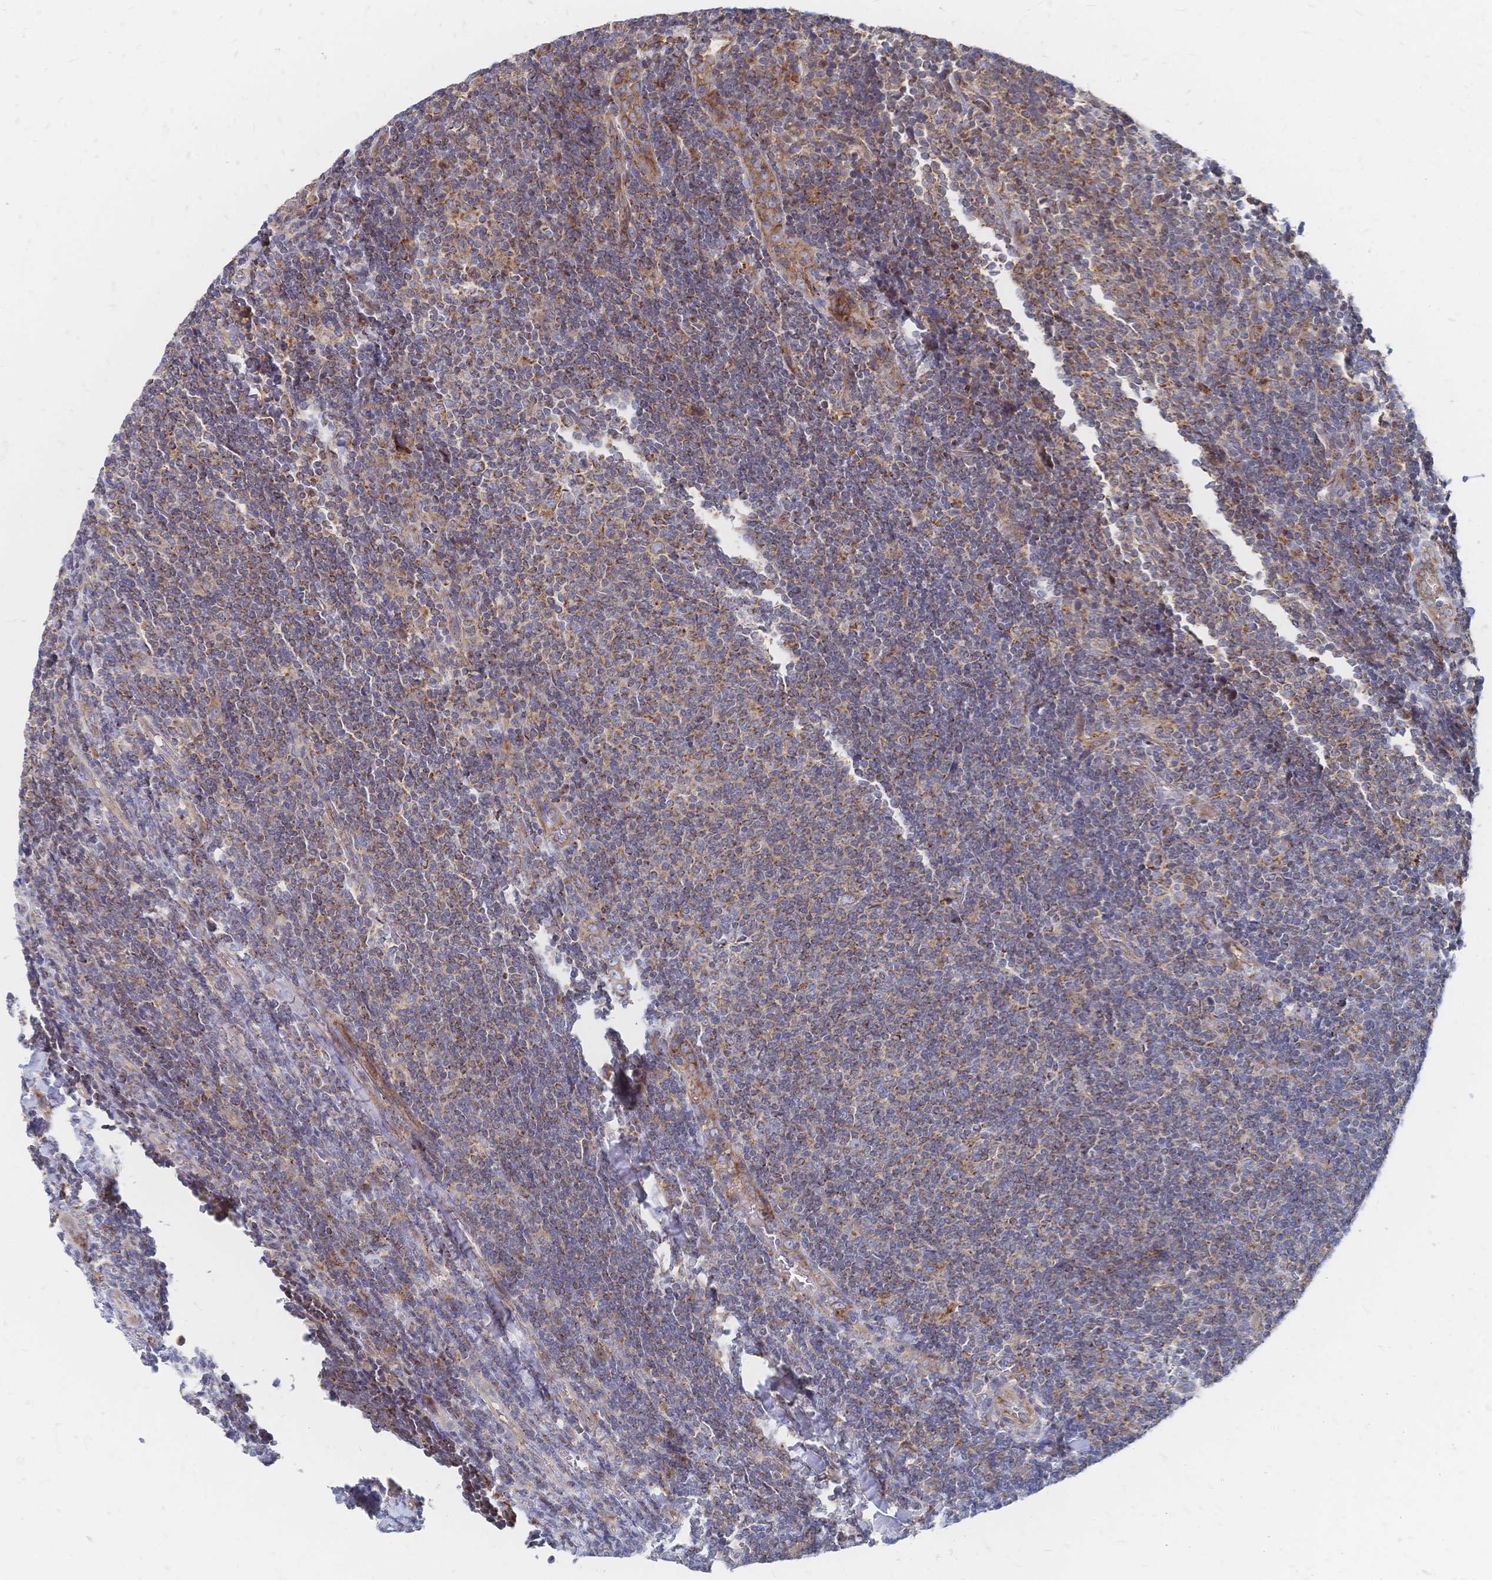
{"staining": {"intensity": "moderate", "quantity": ">75%", "location": "cytoplasmic/membranous"}, "tissue": "lymphoma", "cell_type": "Tumor cells", "image_type": "cancer", "snomed": [{"axis": "morphology", "description": "Malignant lymphoma, non-Hodgkin's type, Low grade"}, {"axis": "topography", "description": "Lymph node"}], "caption": "Immunohistochemical staining of human low-grade malignant lymphoma, non-Hodgkin's type shows moderate cytoplasmic/membranous protein expression in approximately >75% of tumor cells. (IHC, brightfield microscopy, high magnification).", "gene": "SORBS1", "patient": {"sex": "male", "age": 52}}